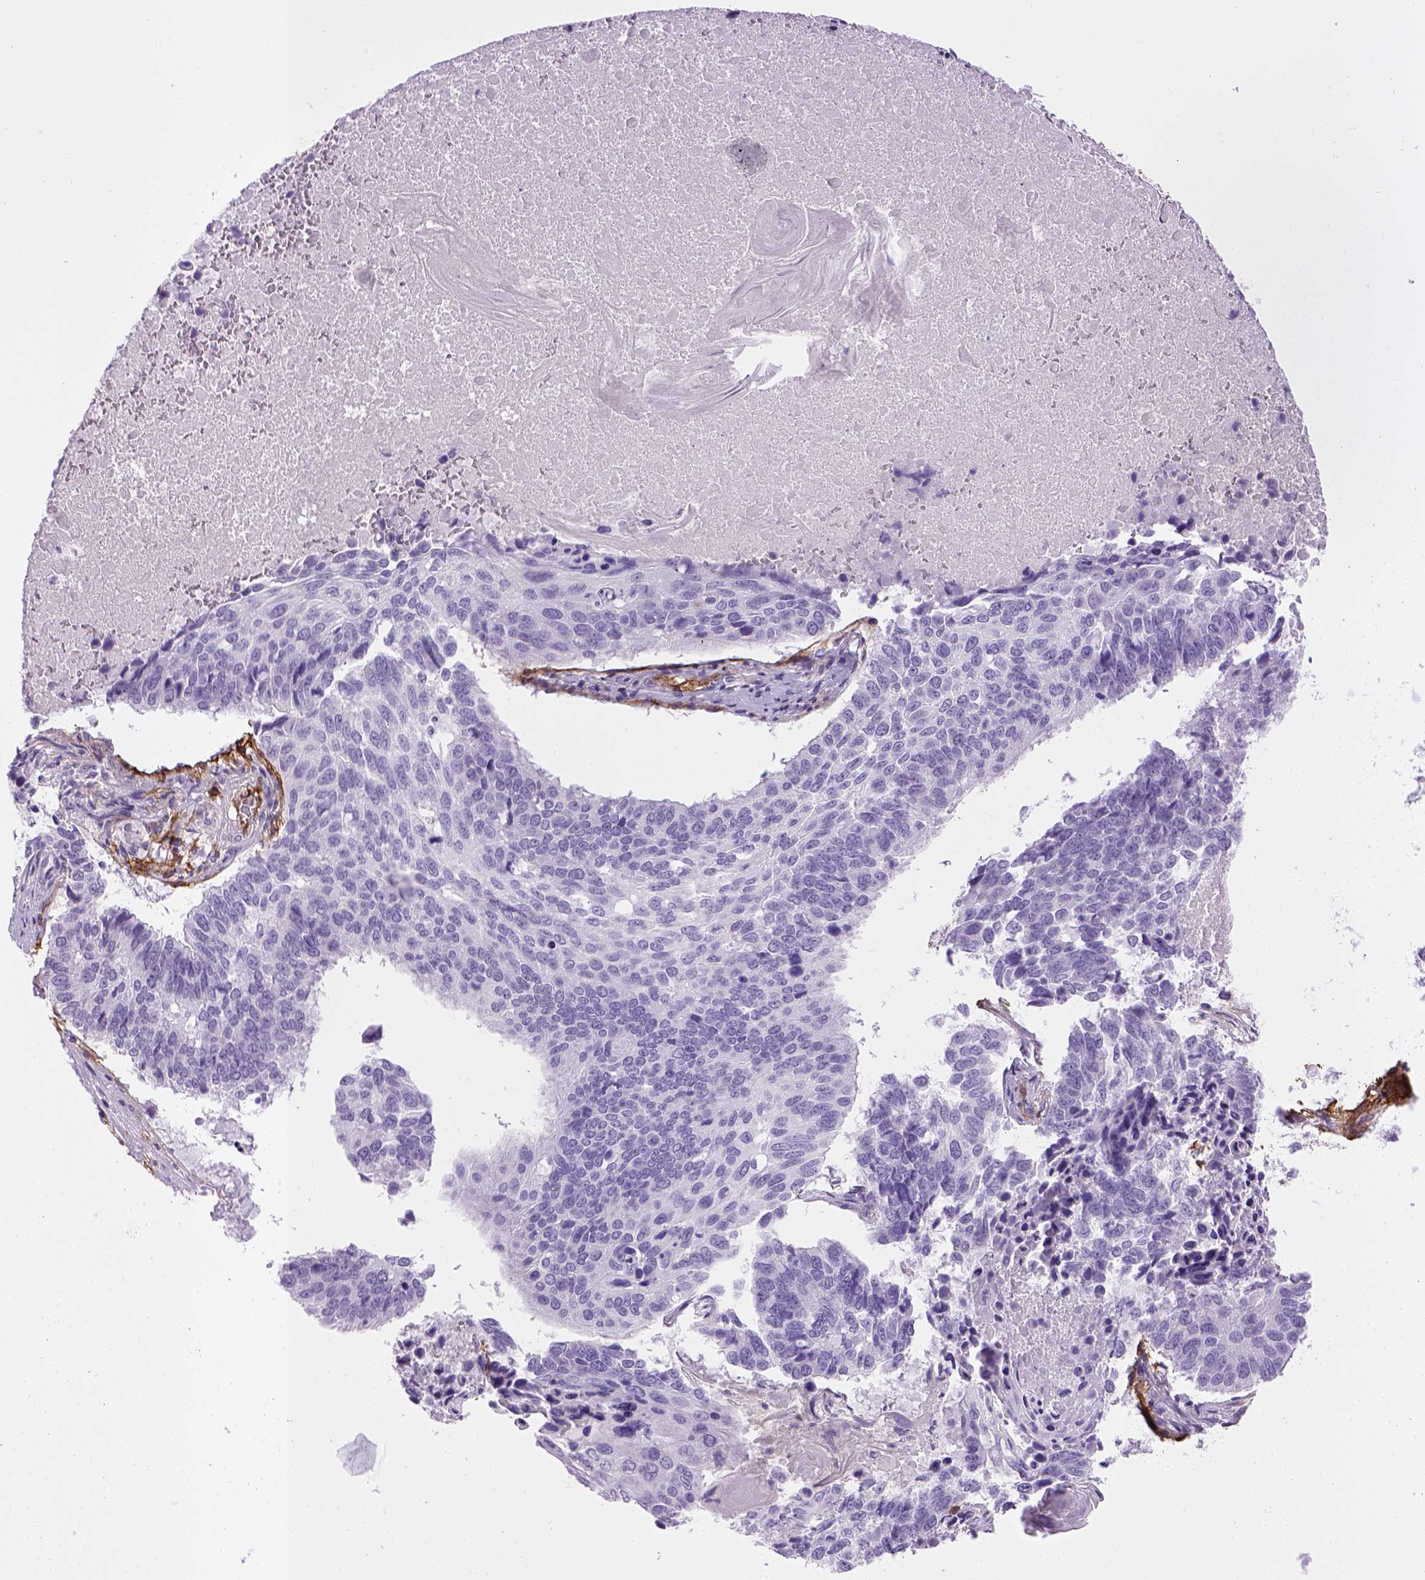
{"staining": {"intensity": "negative", "quantity": "none", "location": "none"}, "tissue": "lung cancer", "cell_type": "Tumor cells", "image_type": "cancer", "snomed": [{"axis": "morphology", "description": "Squamous cell carcinoma, NOS"}, {"axis": "topography", "description": "Lung"}], "caption": "High power microscopy histopathology image of an IHC micrograph of lung squamous cell carcinoma, revealing no significant expression in tumor cells.", "gene": "ENG", "patient": {"sex": "male", "age": 73}}